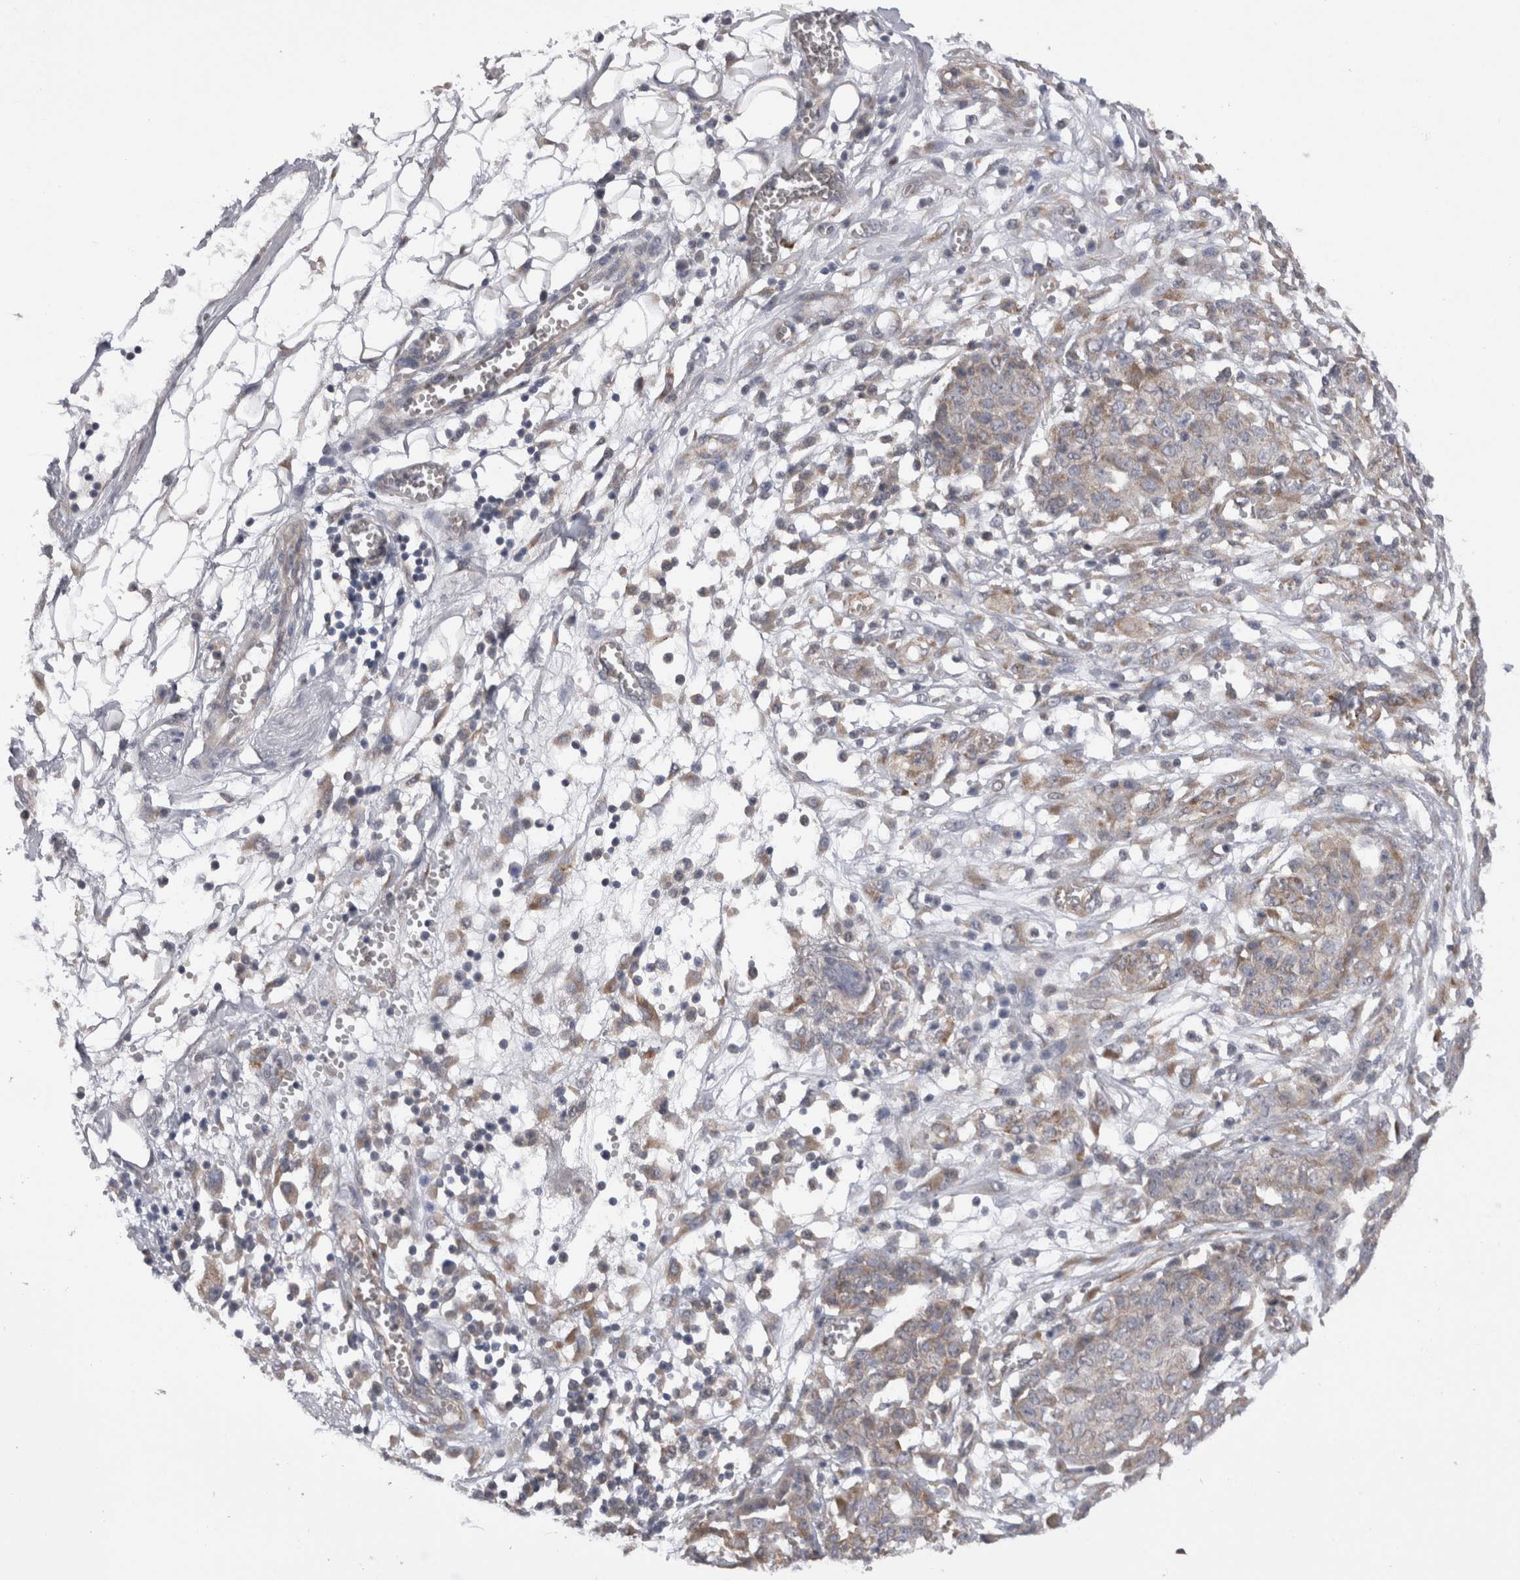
{"staining": {"intensity": "weak", "quantity": "<25%", "location": "cytoplasmic/membranous"}, "tissue": "ovarian cancer", "cell_type": "Tumor cells", "image_type": "cancer", "snomed": [{"axis": "morphology", "description": "Cystadenocarcinoma, serous, NOS"}, {"axis": "topography", "description": "Soft tissue"}, {"axis": "topography", "description": "Ovary"}], "caption": "DAB (3,3'-diaminobenzidine) immunohistochemical staining of ovarian cancer (serous cystadenocarcinoma) shows no significant staining in tumor cells.", "gene": "ARHGAP29", "patient": {"sex": "female", "age": 57}}